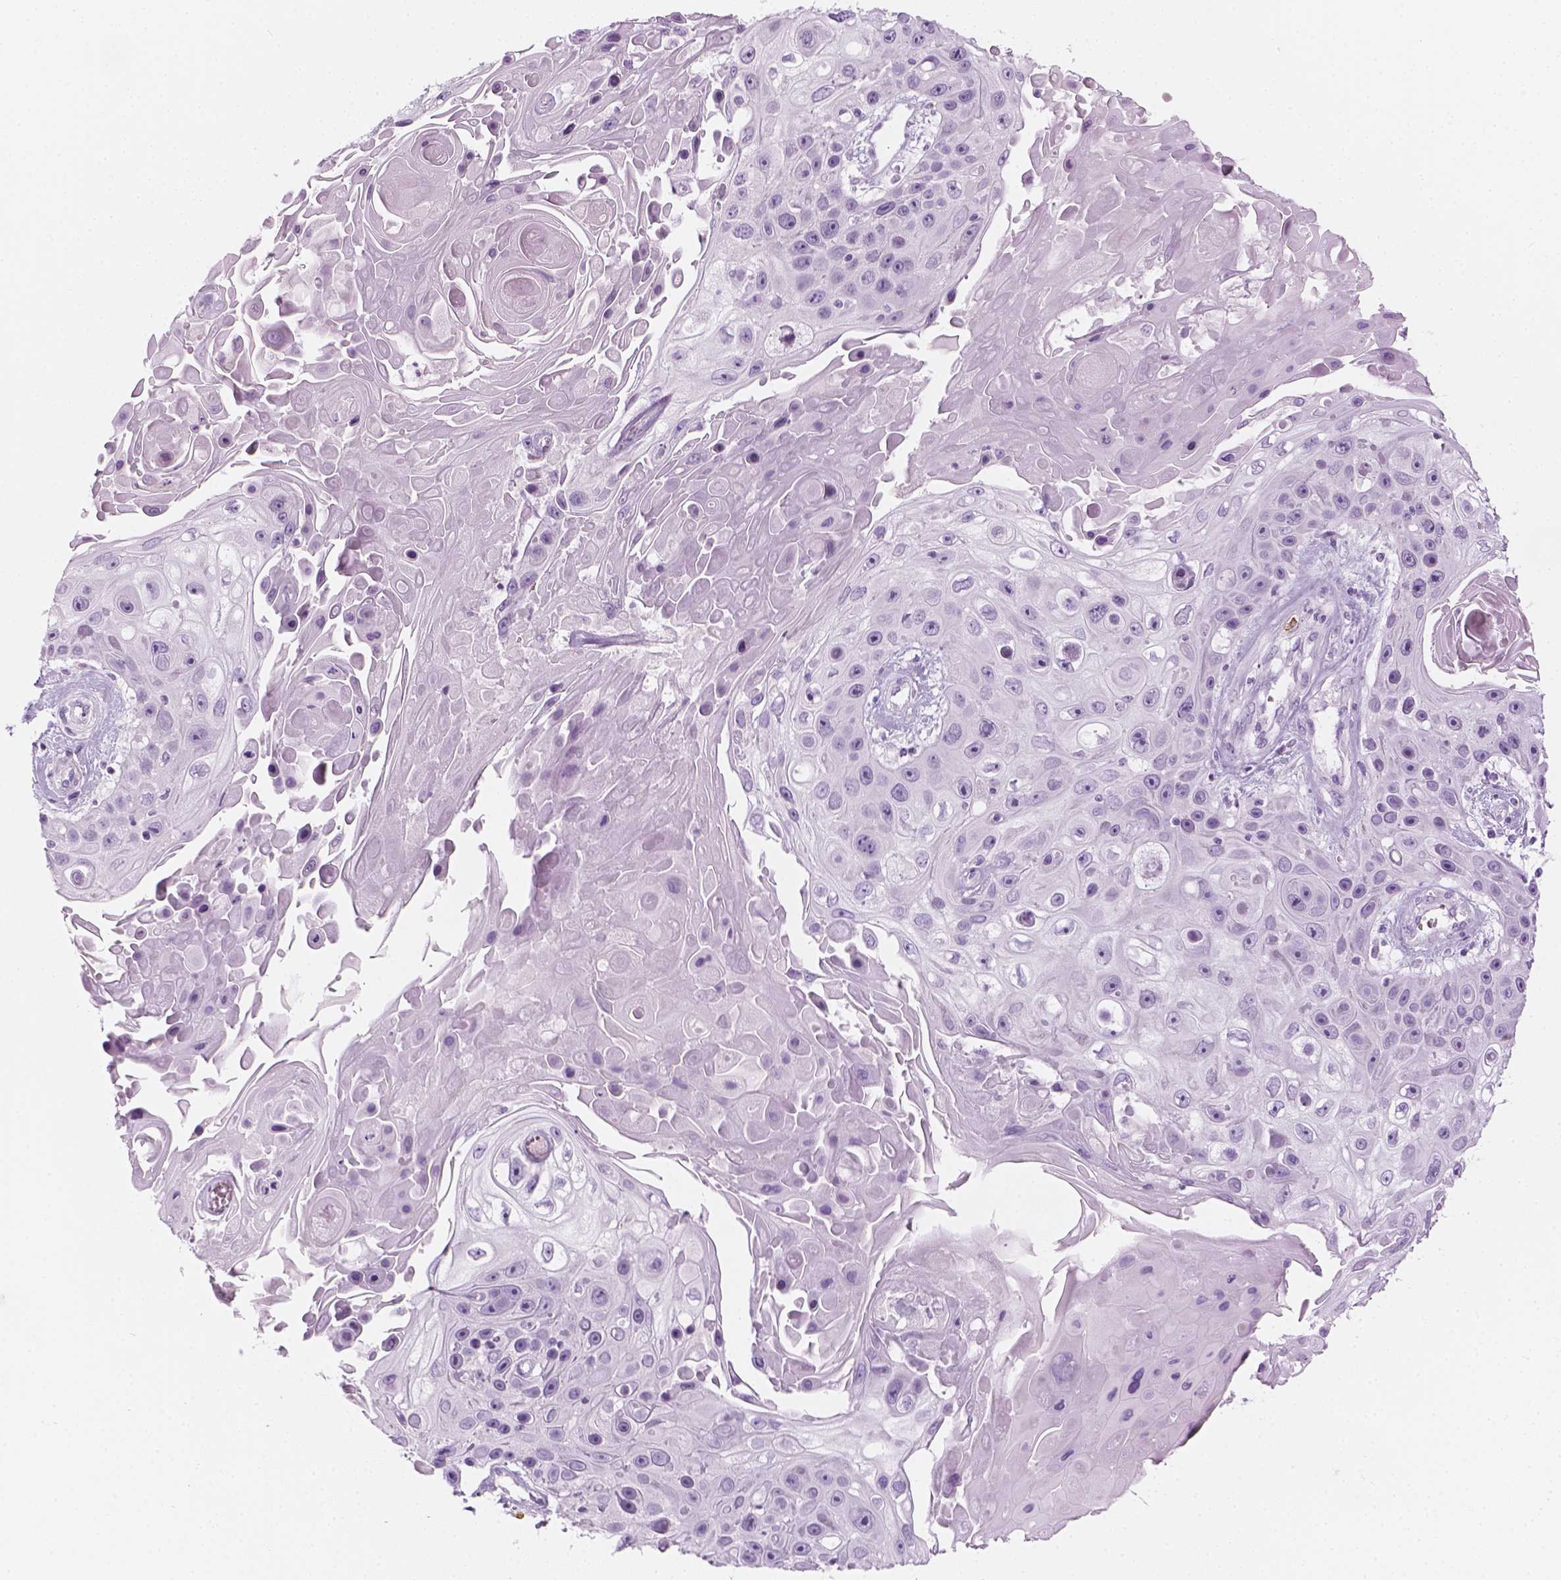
{"staining": {"intensity": "negative", "quantity": "none", "location": "none"}, "tissue": "skin cancer", "cell_type": "Tumor cells", "image_type": "cancer", "snomed": [{"axis": "morphology", "description": "Squamous cell carcinoma, NOS"}, {"axis": "topography", "description": "Skin"}], "caption": "Photomicrograph shows no significant protein expression in tumor cells of squamous cell carcinoma (skin).", "gene": "CES1", "patient": {"sex": "male", "age": 82}}